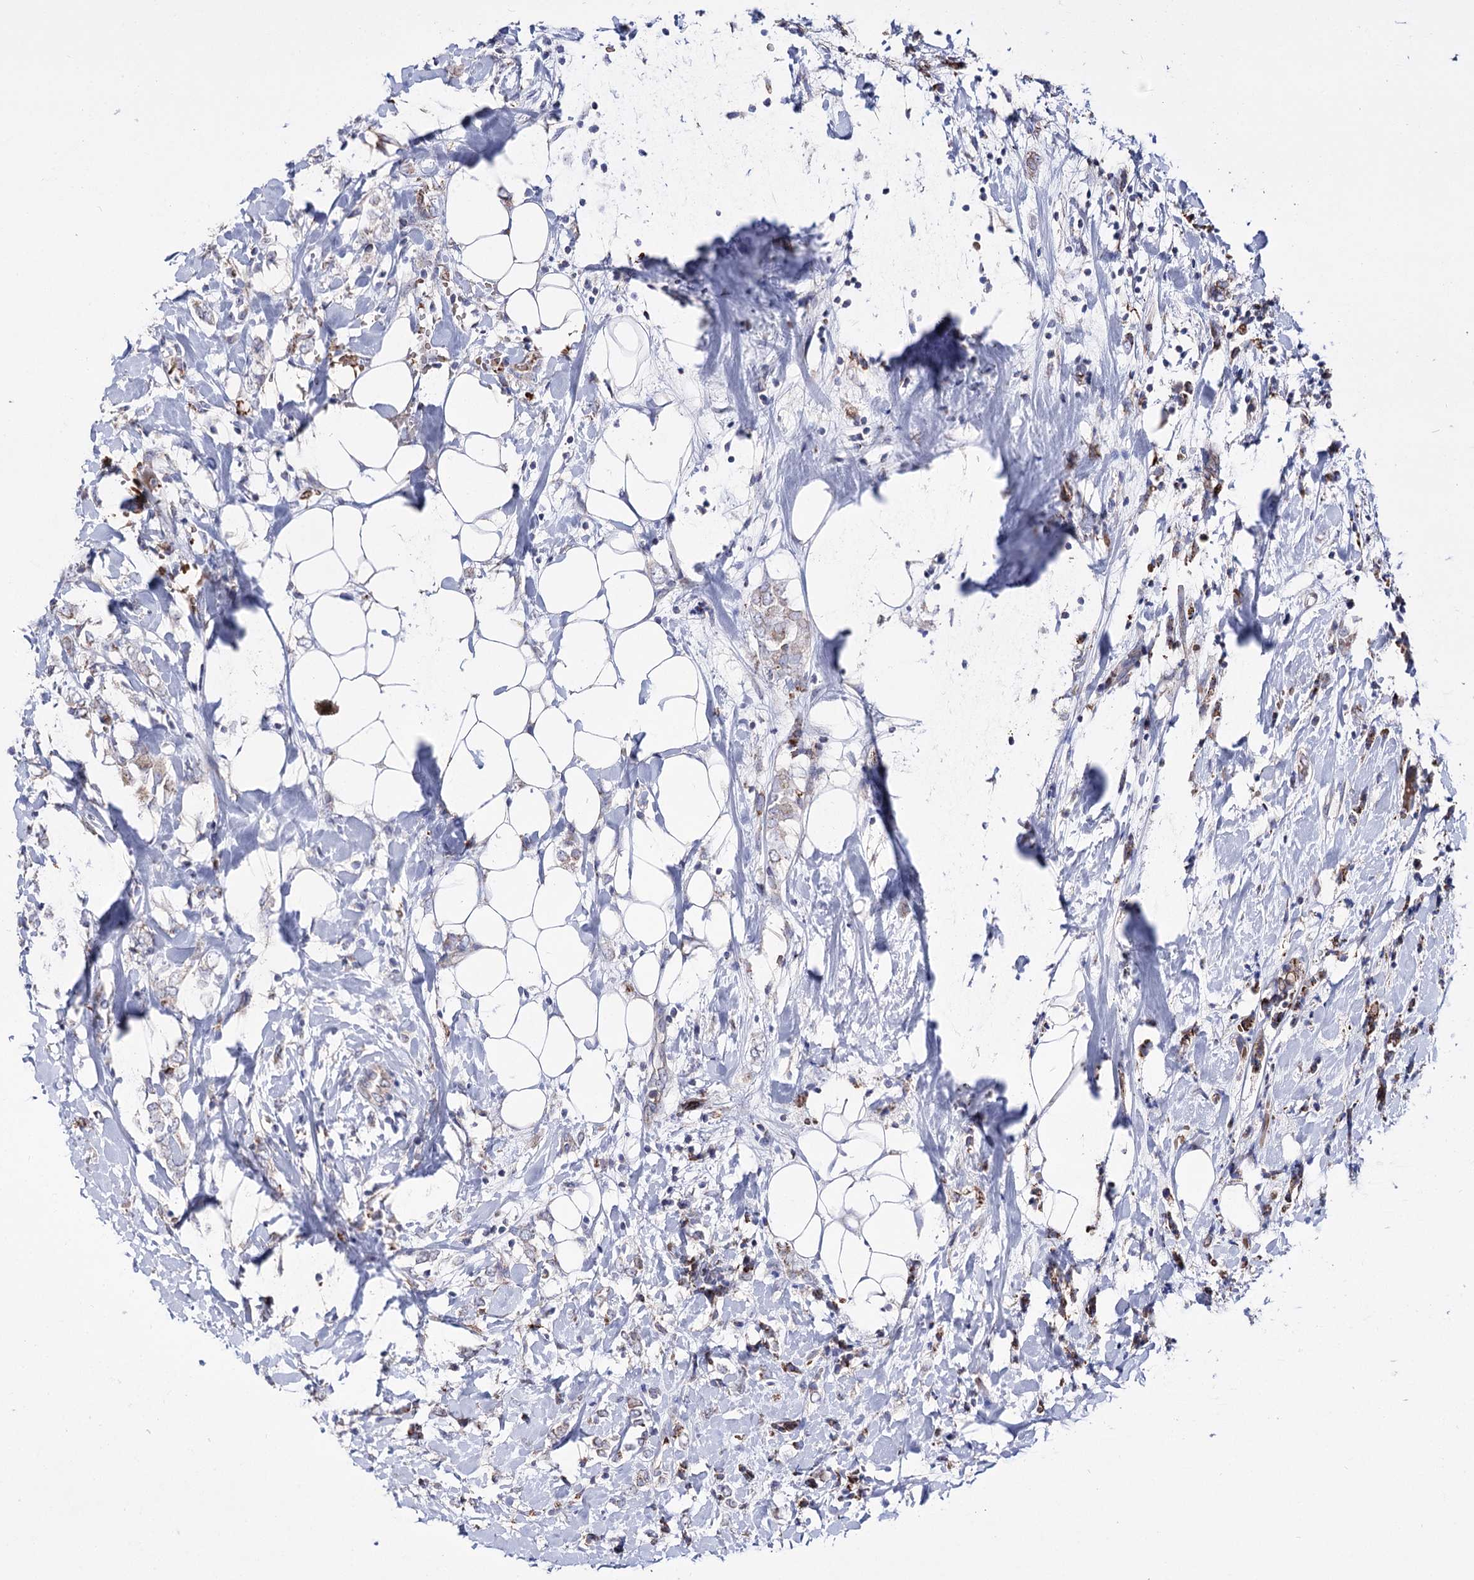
{"staining": {"intensity": "weak", "quantity": "<25%", "location": "cytoplasmic/membranous"}, "tissue": "breast cancer", "cell_type": "Tumor cells", "image_type": "cancer", "snomed": [{"axis": "morphology", "description": "Normal tissue, NOS"}, {"axis": "morphology", "description": "Lobular carcinoma"}, {"axis": "topography", "description": "Breast"}], "caption": "There is no significant expression in tumor cells of breast lobular carcinoma.", "gene": "OSBPL5", "patient": {"sex": "female", "age": 47}}